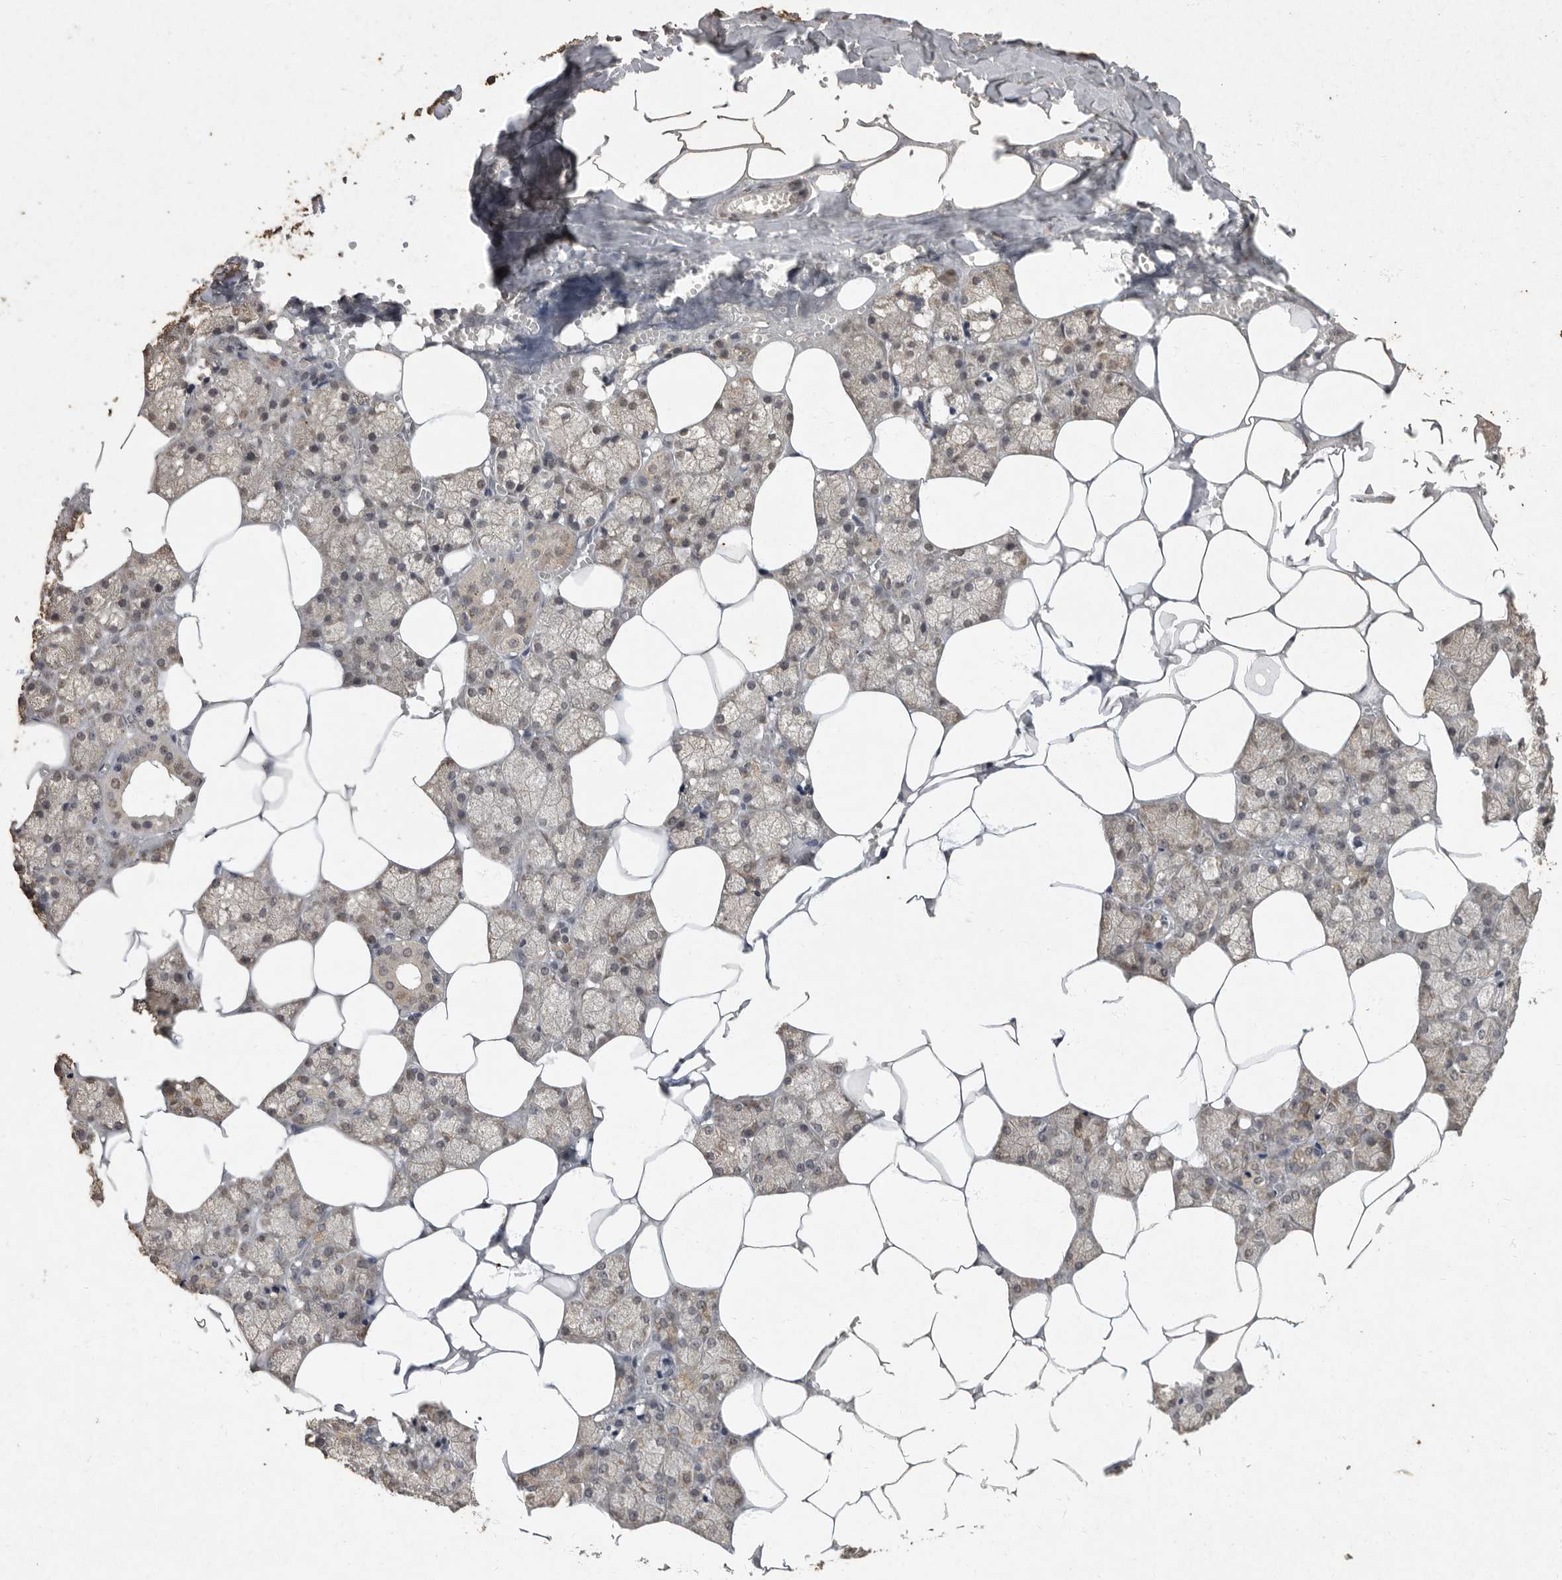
{"staining": {"intensity": "moderate", "quantity": "25%-75%", "location": "cytoplasmic/membranous,nuclear"}, "tissue": "salivary gland", "cell_type": "Glandular cells", "image_type": "normal", "snomed": [{"axis": "morphology", "description": "Normal tissue, NOS"}, {"axis": "topography", "description": "Salivary gland"}], "caption": "The histopathology image exhibits immunohistochemical staining of unremarkable salivary gland. There is moderate cytoplasmic/membranous,nuclear positivity is identified in about 25%-75% of glandular cells.", "gene": "NBL1", "patient": {"sex": "male", "age": 62}}